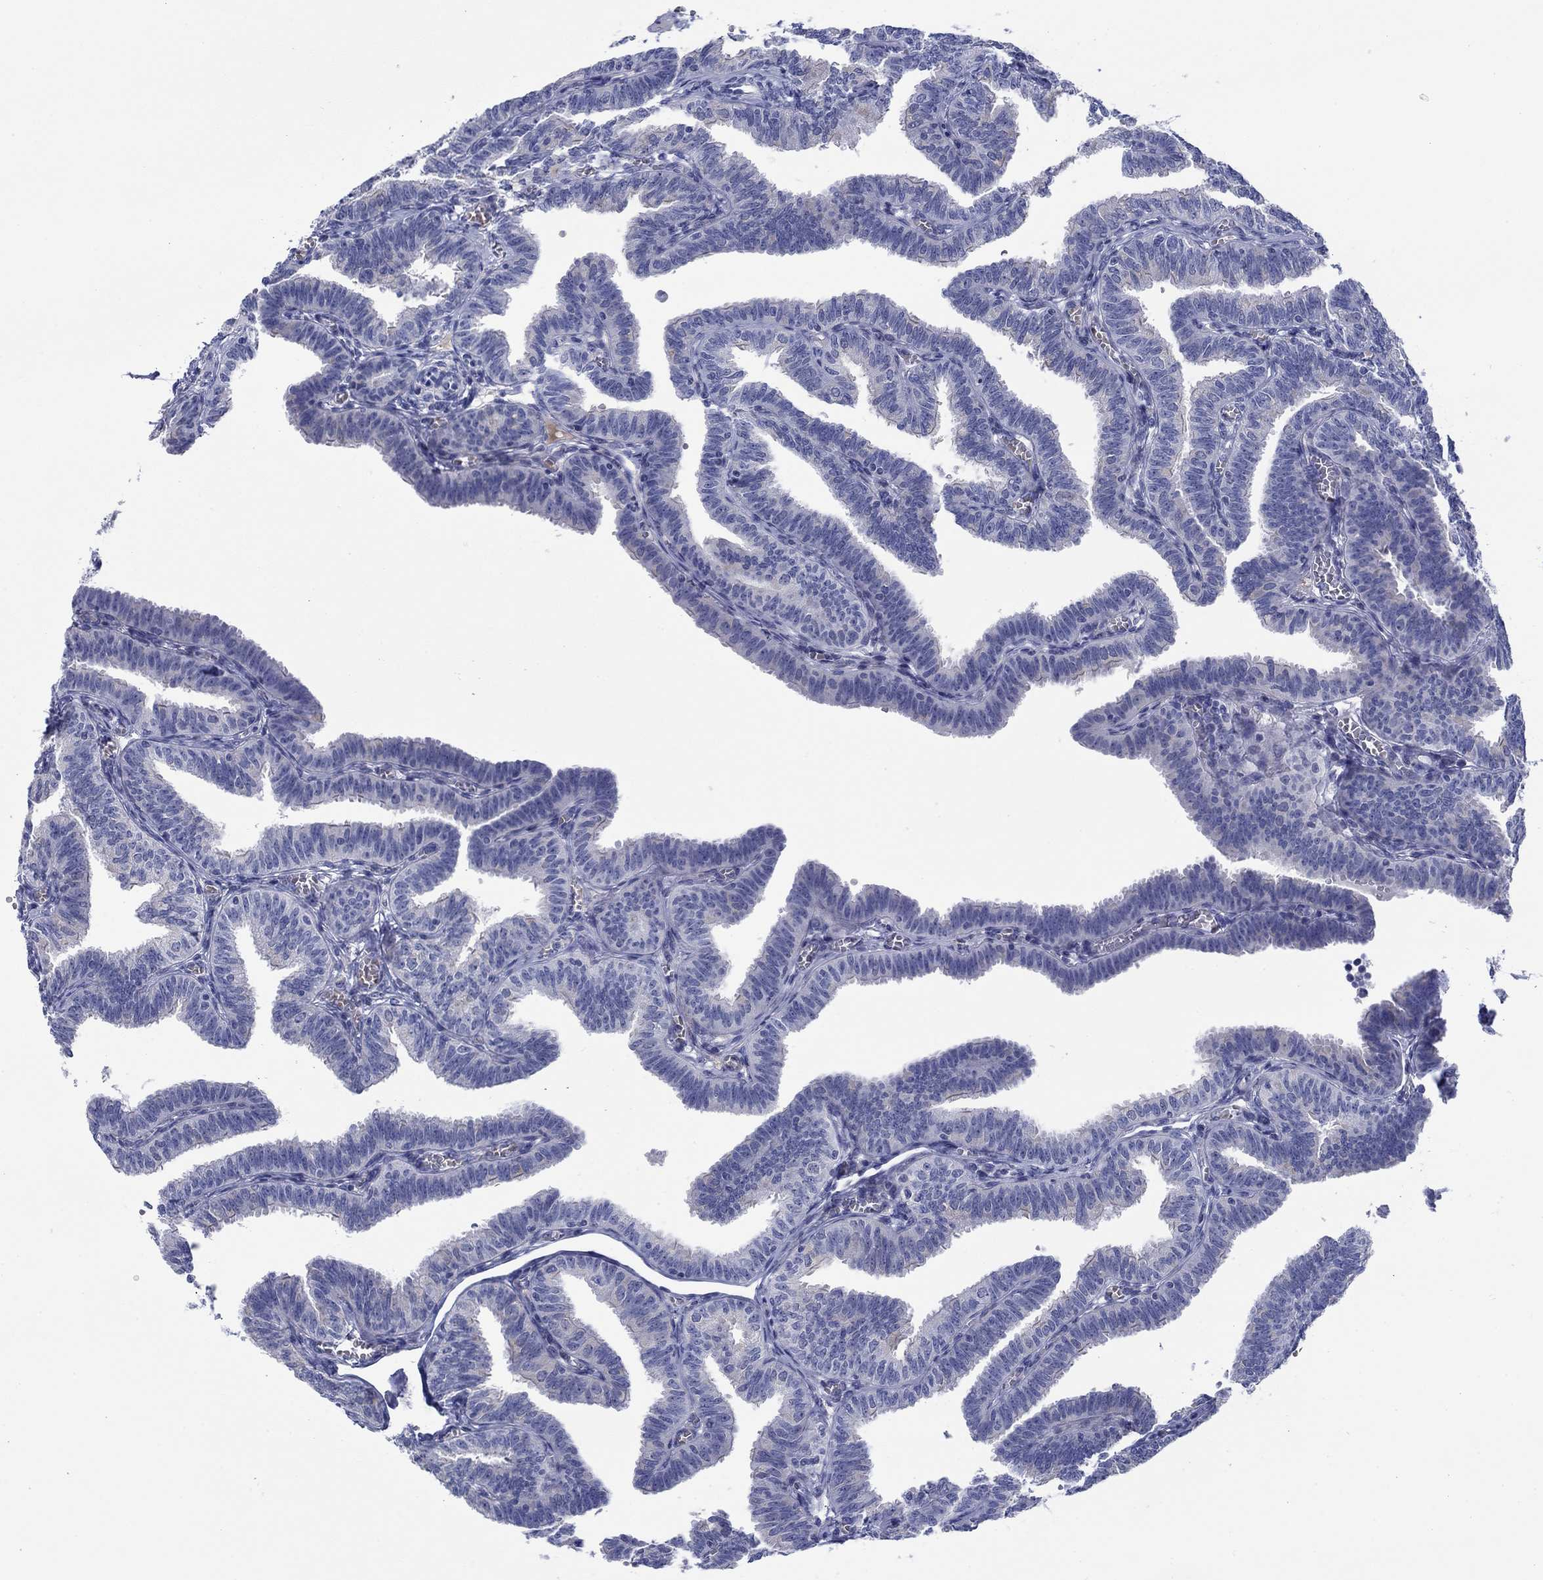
{"staining": {"intensity": "negative", "quantity": "none", "location": "none"}, "tissue": "fallopian tube", "cell_type": "Glandular cells", "image_type": "normal", "snomed": [{"axis": "morphology", "description": "Normal tissue, NOS"}, {"axis": "topography", "description": "Fallopian tube"}], "caption": "IHC micrograph of normal fallopian tube: fallopian tube stained with DAB exhibits no significant protein positivity in glandular cells.", "gene": "SVEP1", "patient": {"sex": "female", "age": 25}}